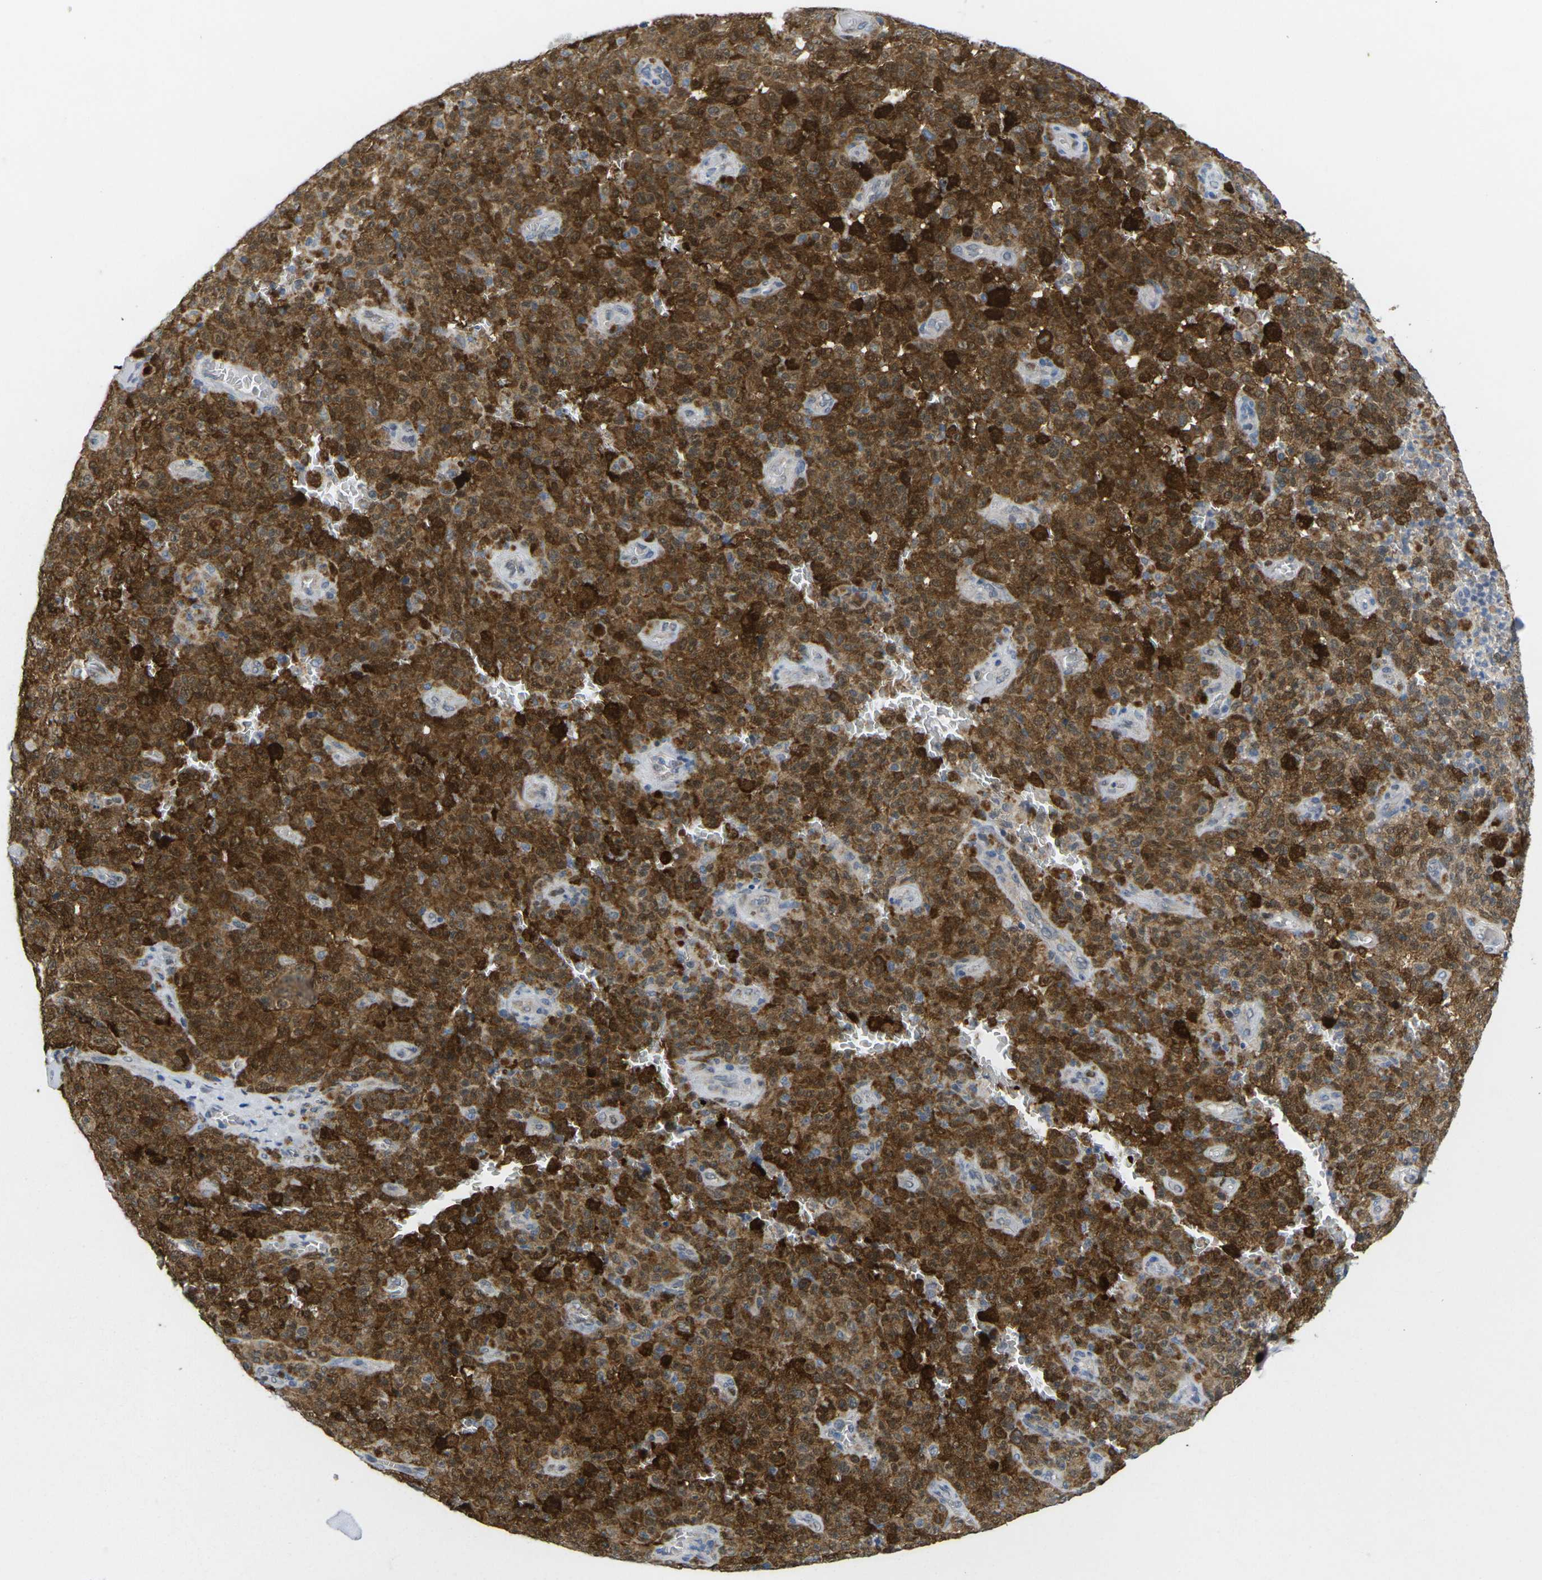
{"staining": {"intensity": "strong", "quantity": ">75%", "location": "cytoplasmic/membranous,nuclear"}, "tissue": "melanoma", "cell_type": "Tumor cells", "image_type": "cancer", "snomed": [{"axis": "morphology", "description": "Malignant melanoma, NOS"}, {"axis": "topography", "description": "Skin"}], "caption": "Immunohistochemistry (DAB) staining of human malignant melanoma shows strong cytoplasmic/membranous and nuclear protein staining in approximately >75% of tumor cells.", "gene": "CDK2", "patient": {"sex": "female", "age": 82}}